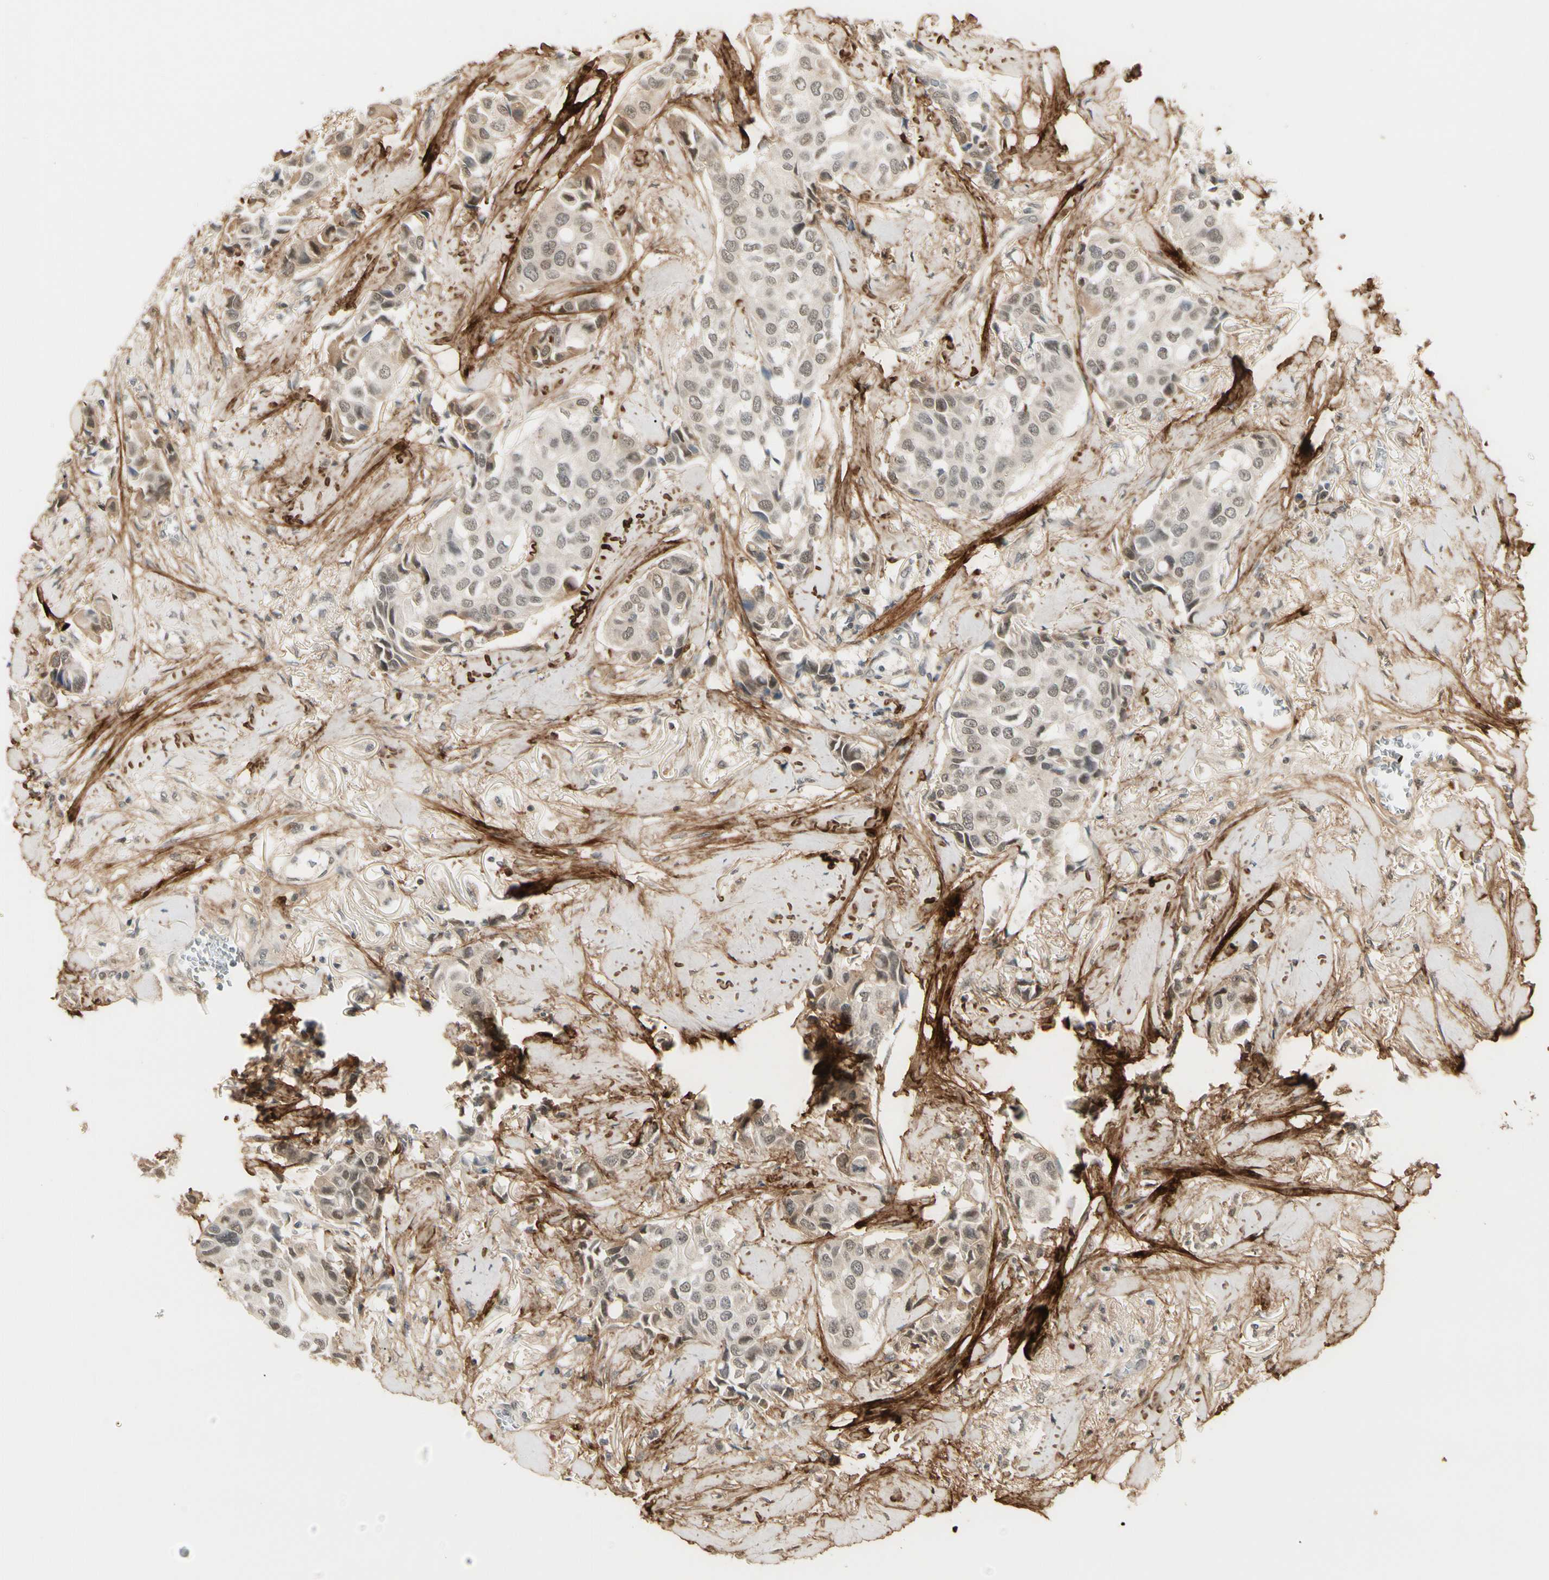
{"staining": {"intensity": "weak", "quantity": ">75%", "location": "nuclear"}, "tissue": "breast cancer", "cell_type": "Tumor cells", "image_type": "cancer", "snomed": [{"axis": "morphology", "description": "Duct carcinoma"}, {"axis": "topography", "description": "Breast"}], "caption": "Weak nuclear expression for a protein is seen in about >75% of tumor cells of breast cancer using immunohistochemistry.", "gene": "ASPN", "patient": {"sex": "female", "age": 80}}